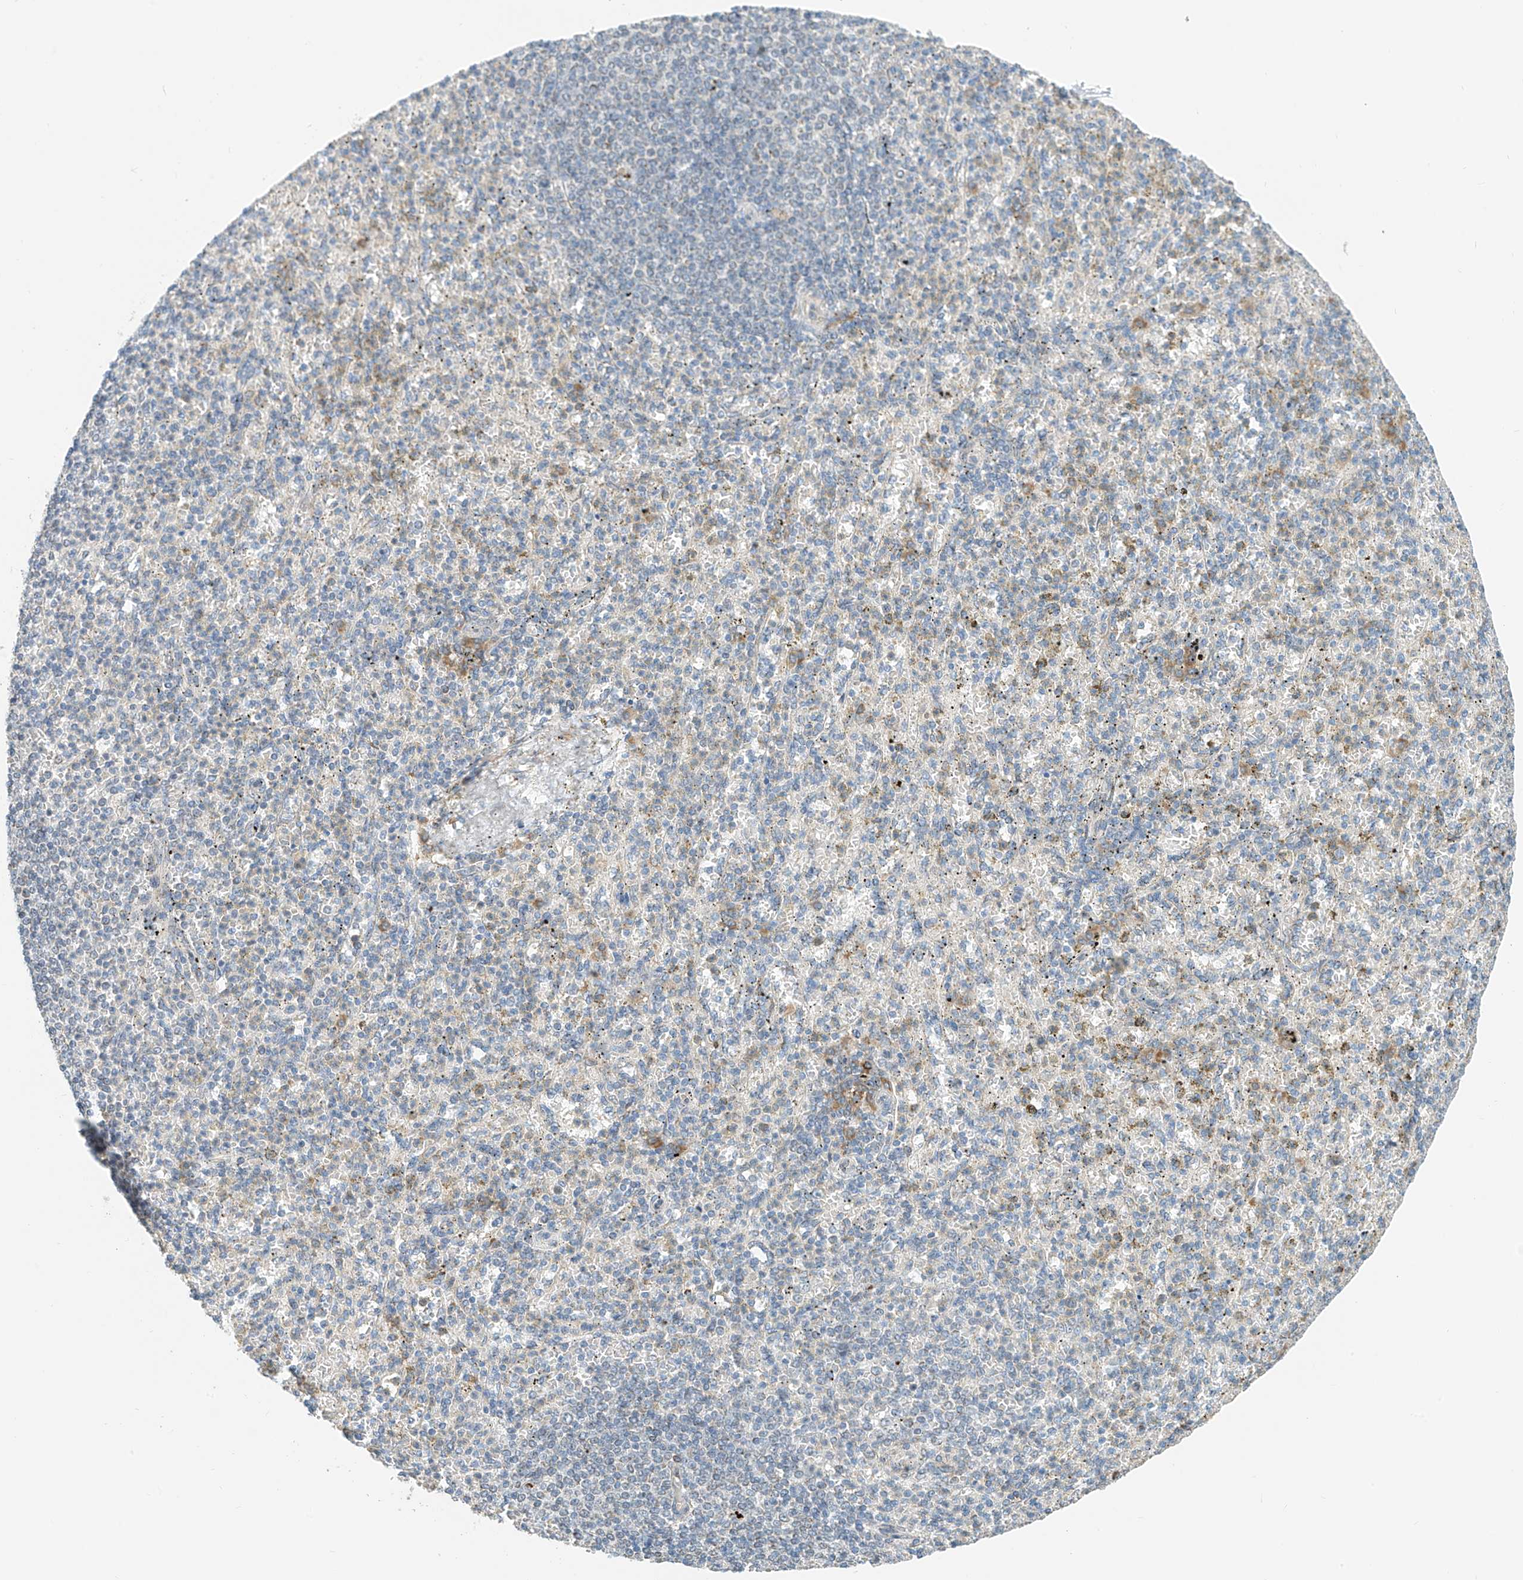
{"staining": {"intensity": "moderate", "quantity": "<25%", "location": "cytoplasmic/membranous"}, "tissue": "spleen", "cell_type": "Cells in red pulp", "image_type": "normal", "snomed": [{"axis": "morphology", "description": "Normal tissue, NOS"}, {"axis": "topography", "description": "Spleen"}], "caption": "Spleen stained with a brown dye displays moderate cytoplasmic/membranous positive expression in about <25% of cells in red pulp.", "gene": "PPA2", "patient": {"sex": "female", "age": 74}}